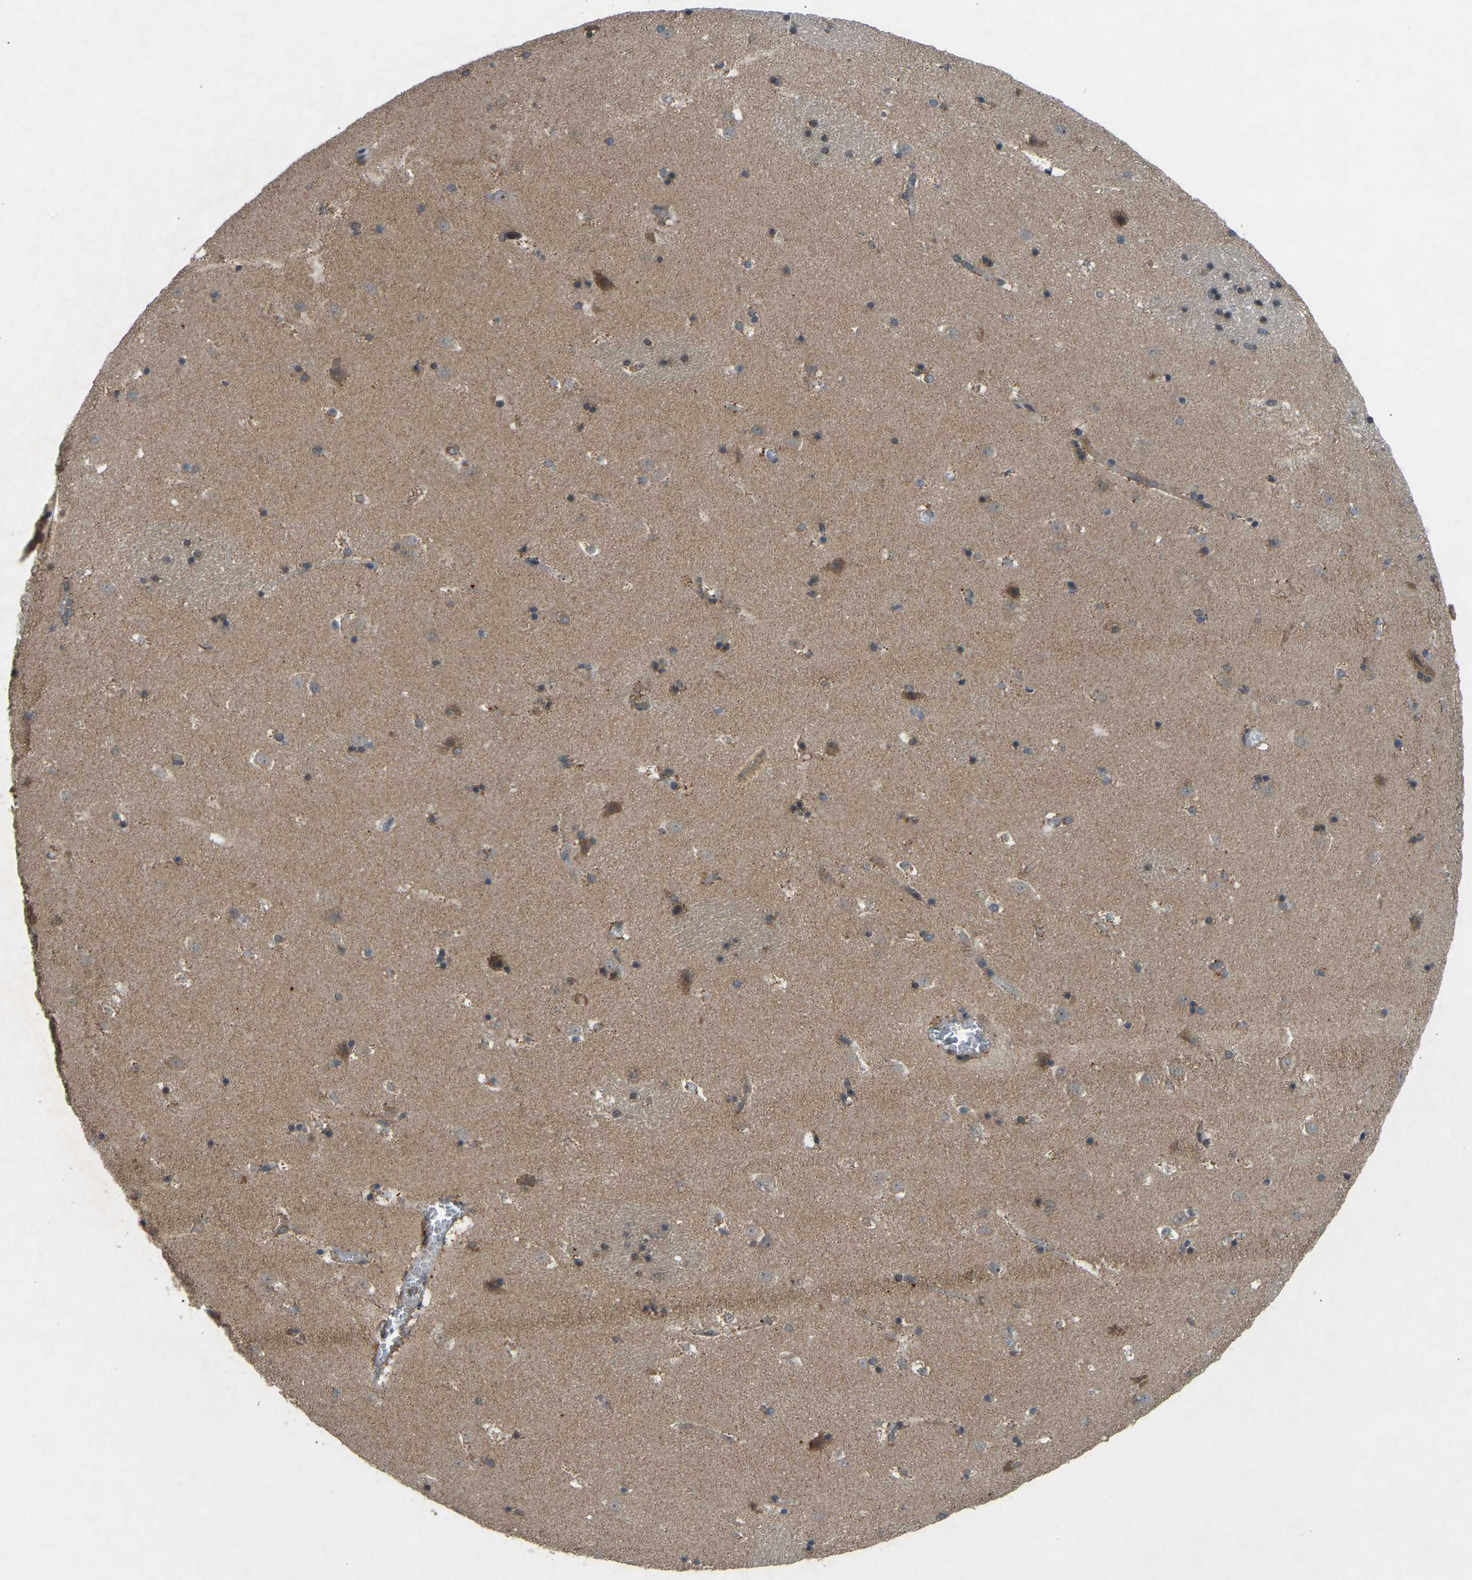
{"staining": {"intensity": "weak", "quantity": "<25%", "location": "cytoplasmic/membranous"}, "tissue": "caudate", "cell_type": "Glial cells", "image_type": "normal", "snomed": [{"axis": "morphology", "description": "Normal tissue, NOS"}, {"axis": "topography", "description": "Lateral ventricle wall"}], "caption": "IHC of unremarkable caudate demonstrates no staining in glial cells. Brightfield microscopy of immunohistochemistry stained with DAB (3,3'-diaminobenzidine) (brown) and hematoxylin (blue), captured at high magnification.", "gene": "ZNF71", "patient": {"sex": "male", "age": 45}}